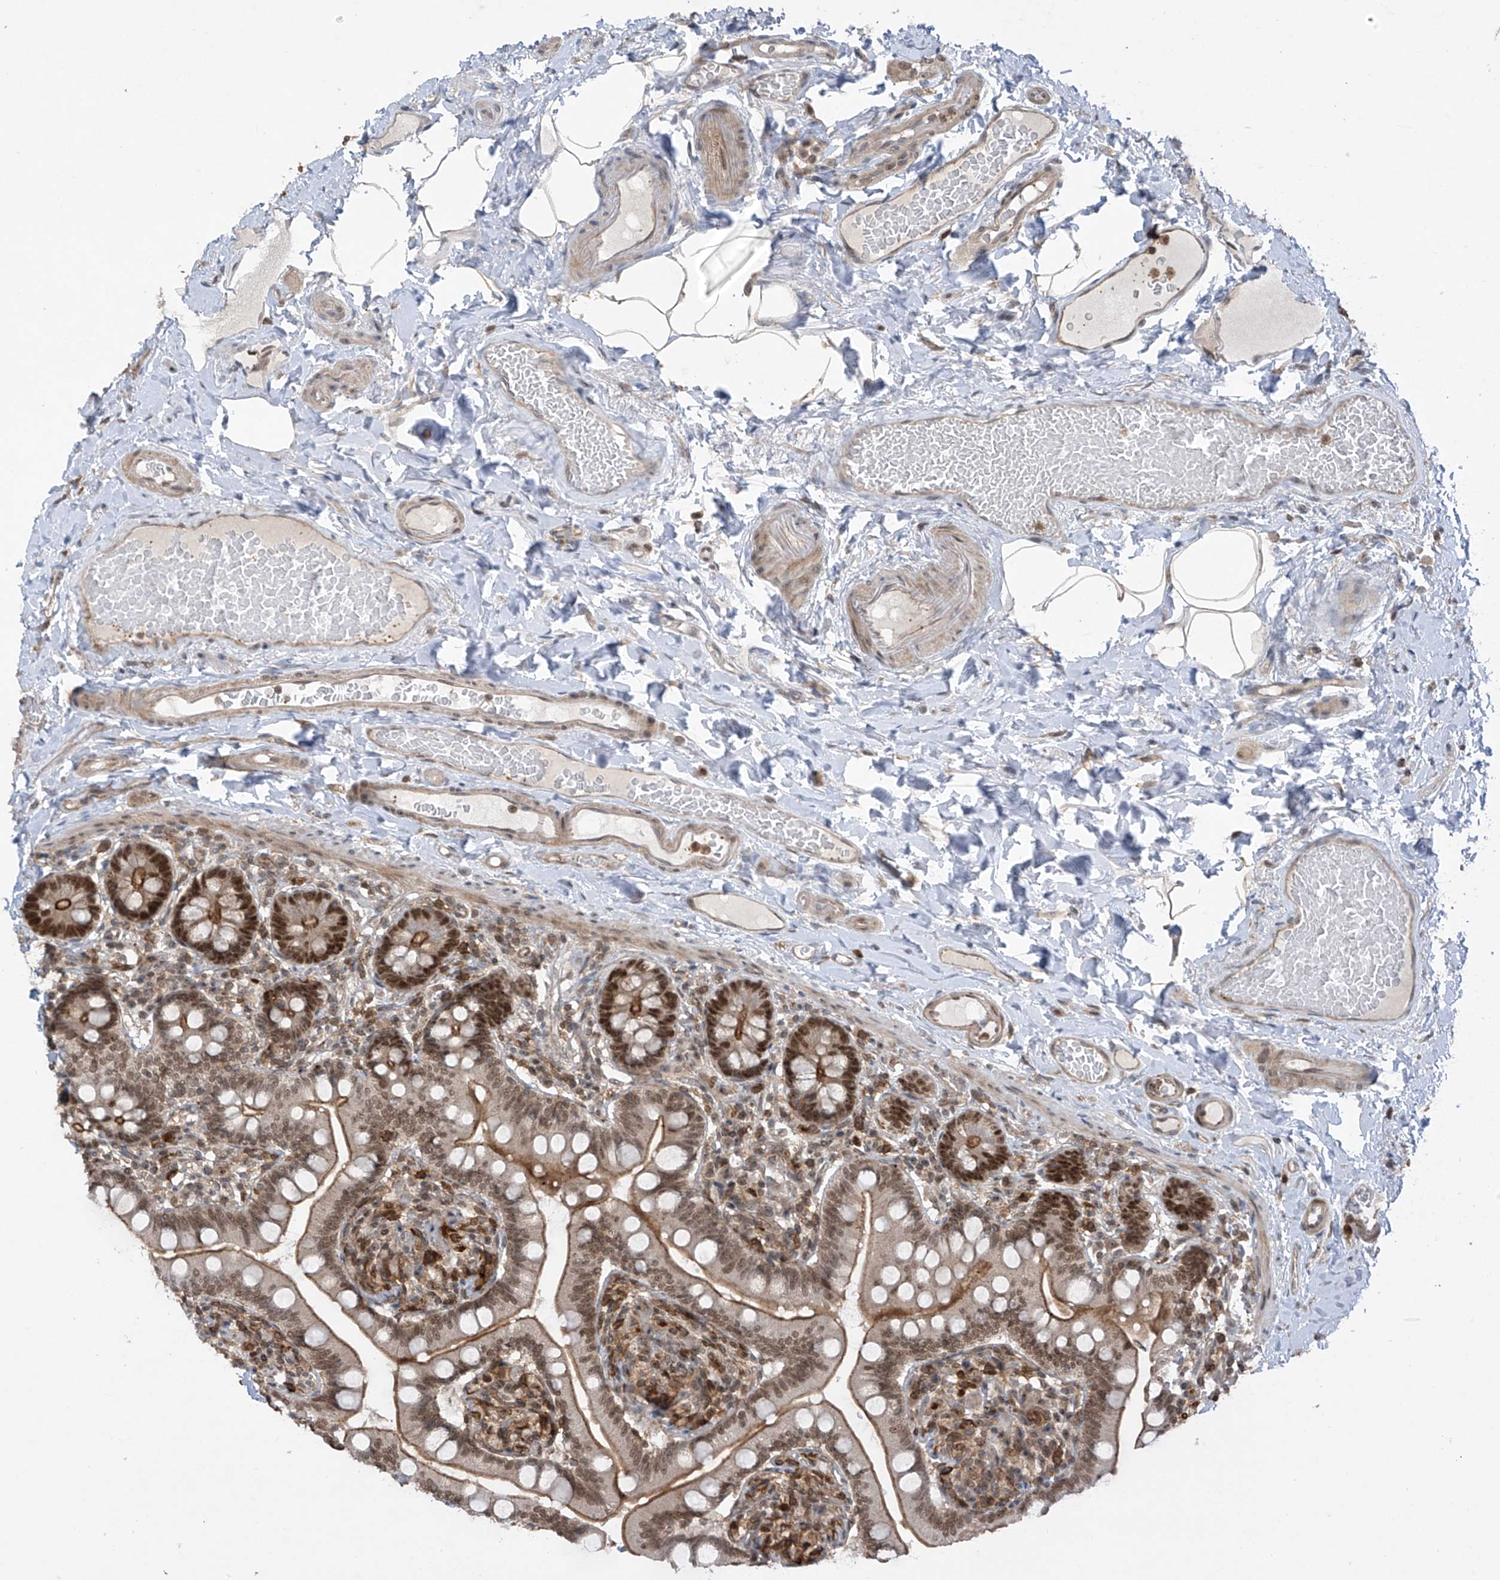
{"staining": {"intensity": "moderate", "quantity": ">75%", "location": "cytoplasmic/membranous,nuclear"}, "tissue": "small intestine", "cell_type": "Glandular cells", "image_type": "normal", "snomed": [{"axis": "morphology", "description": "Normal tissue, NOS"}, {"axis": "topography", "description": "Small intestine"}], "caption": "Immunohistochemical staining of unremarkable small intestine displays >75% levels of moderate cytoplasmic/membranous,nuclear protein staining in about >75% of glandular cells. (IHC, brightfield microscopy, high magnification).", "gene": "REPIN1", "patient": {"sex": "female", "age": 64}}